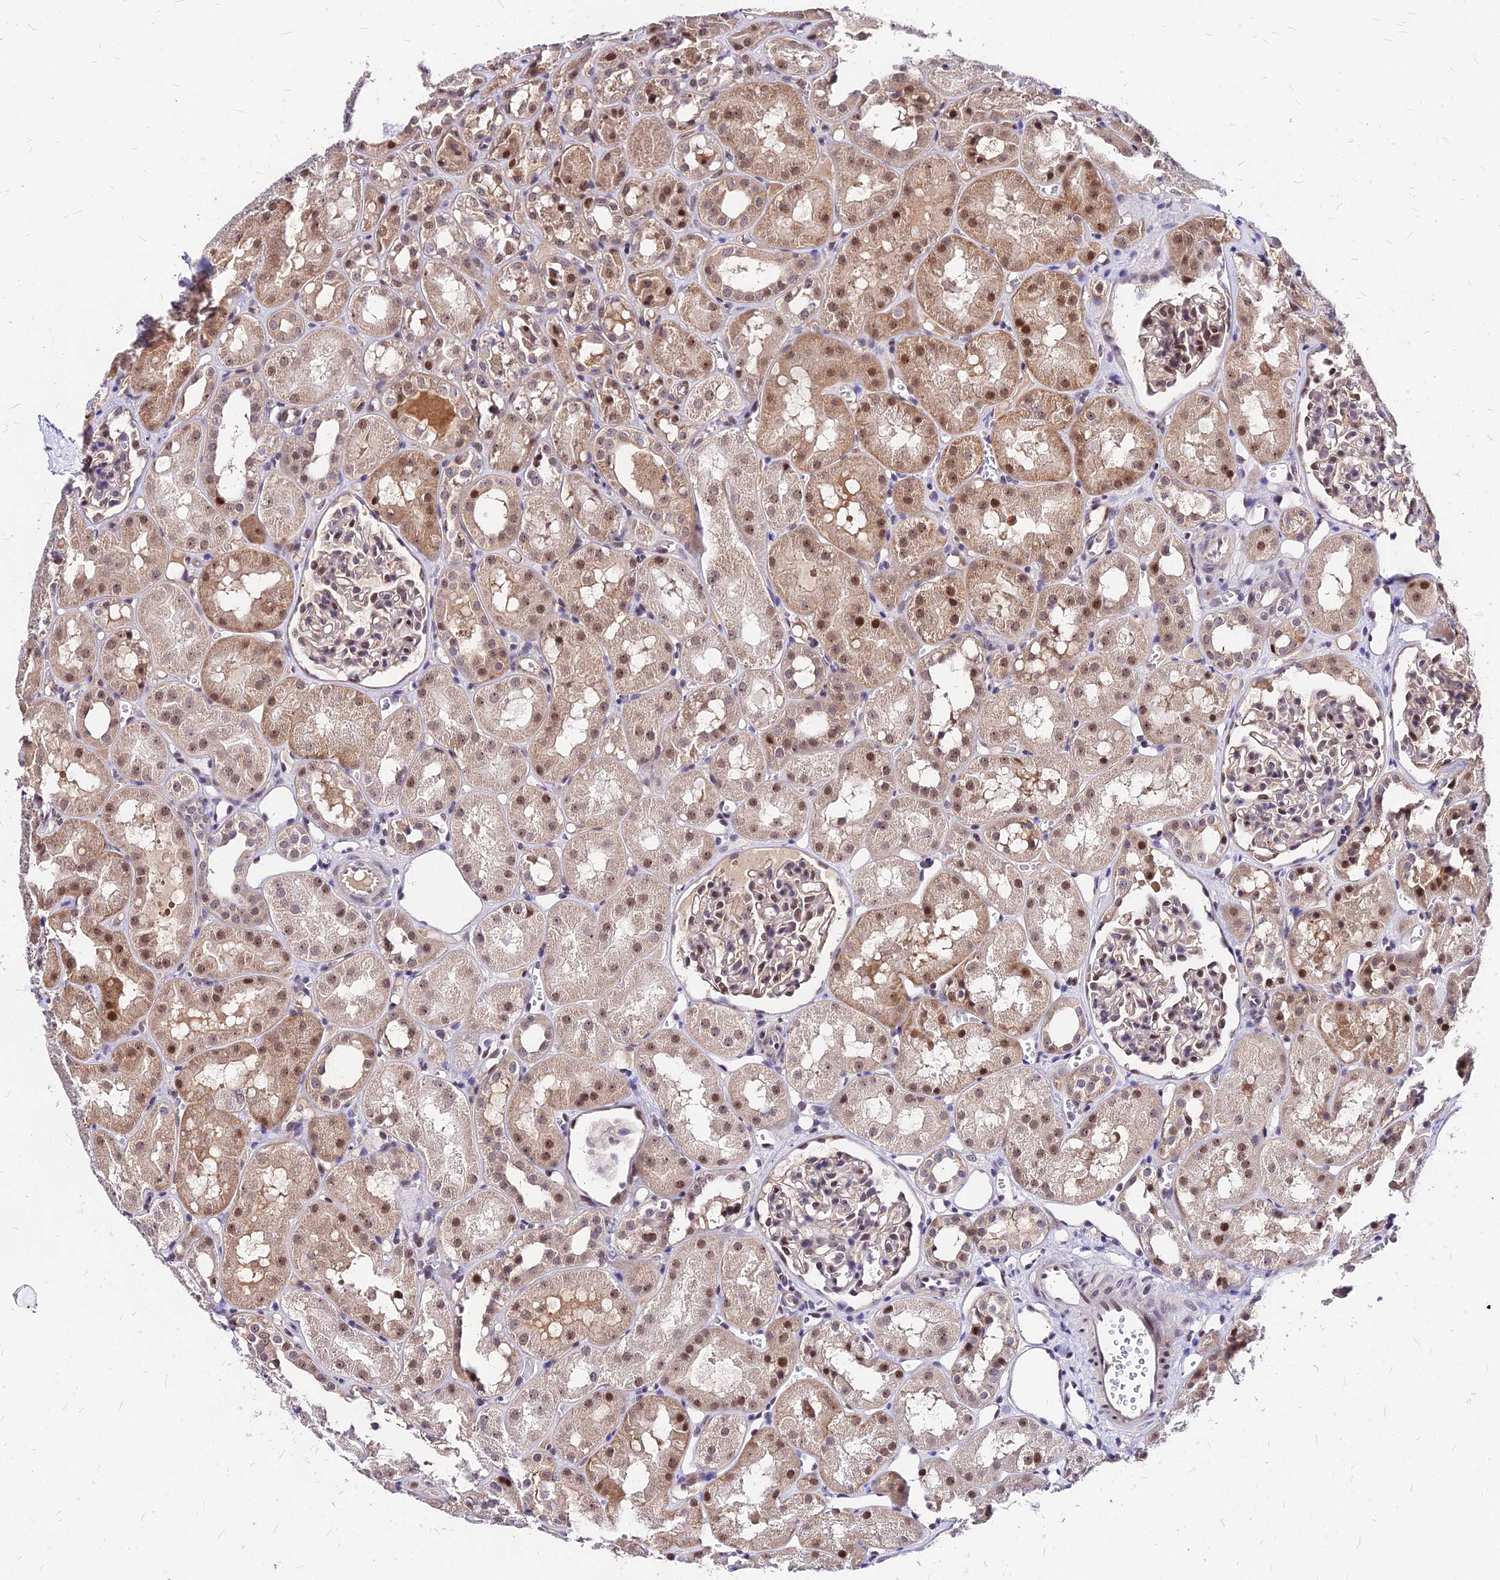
{"staining": {"intensity": "moderate", "quantity": "<25%", "location": "nuclear"}, "tissue": "kidney", "cell_type": "Cells in glomeruli", "image_type": "normal", "snomed": [{"axis": "morphology", "description": "Normal tissue, NOS"}, {"axis": "topography", "description": "Kidney"}], "caption": "The immunohistochemical stain shows moderate nuclear staining in cells in glomeruli of unremarkable kidney.", "gene": "DDX55", "patient": {"sex": "male", "age": 16}}